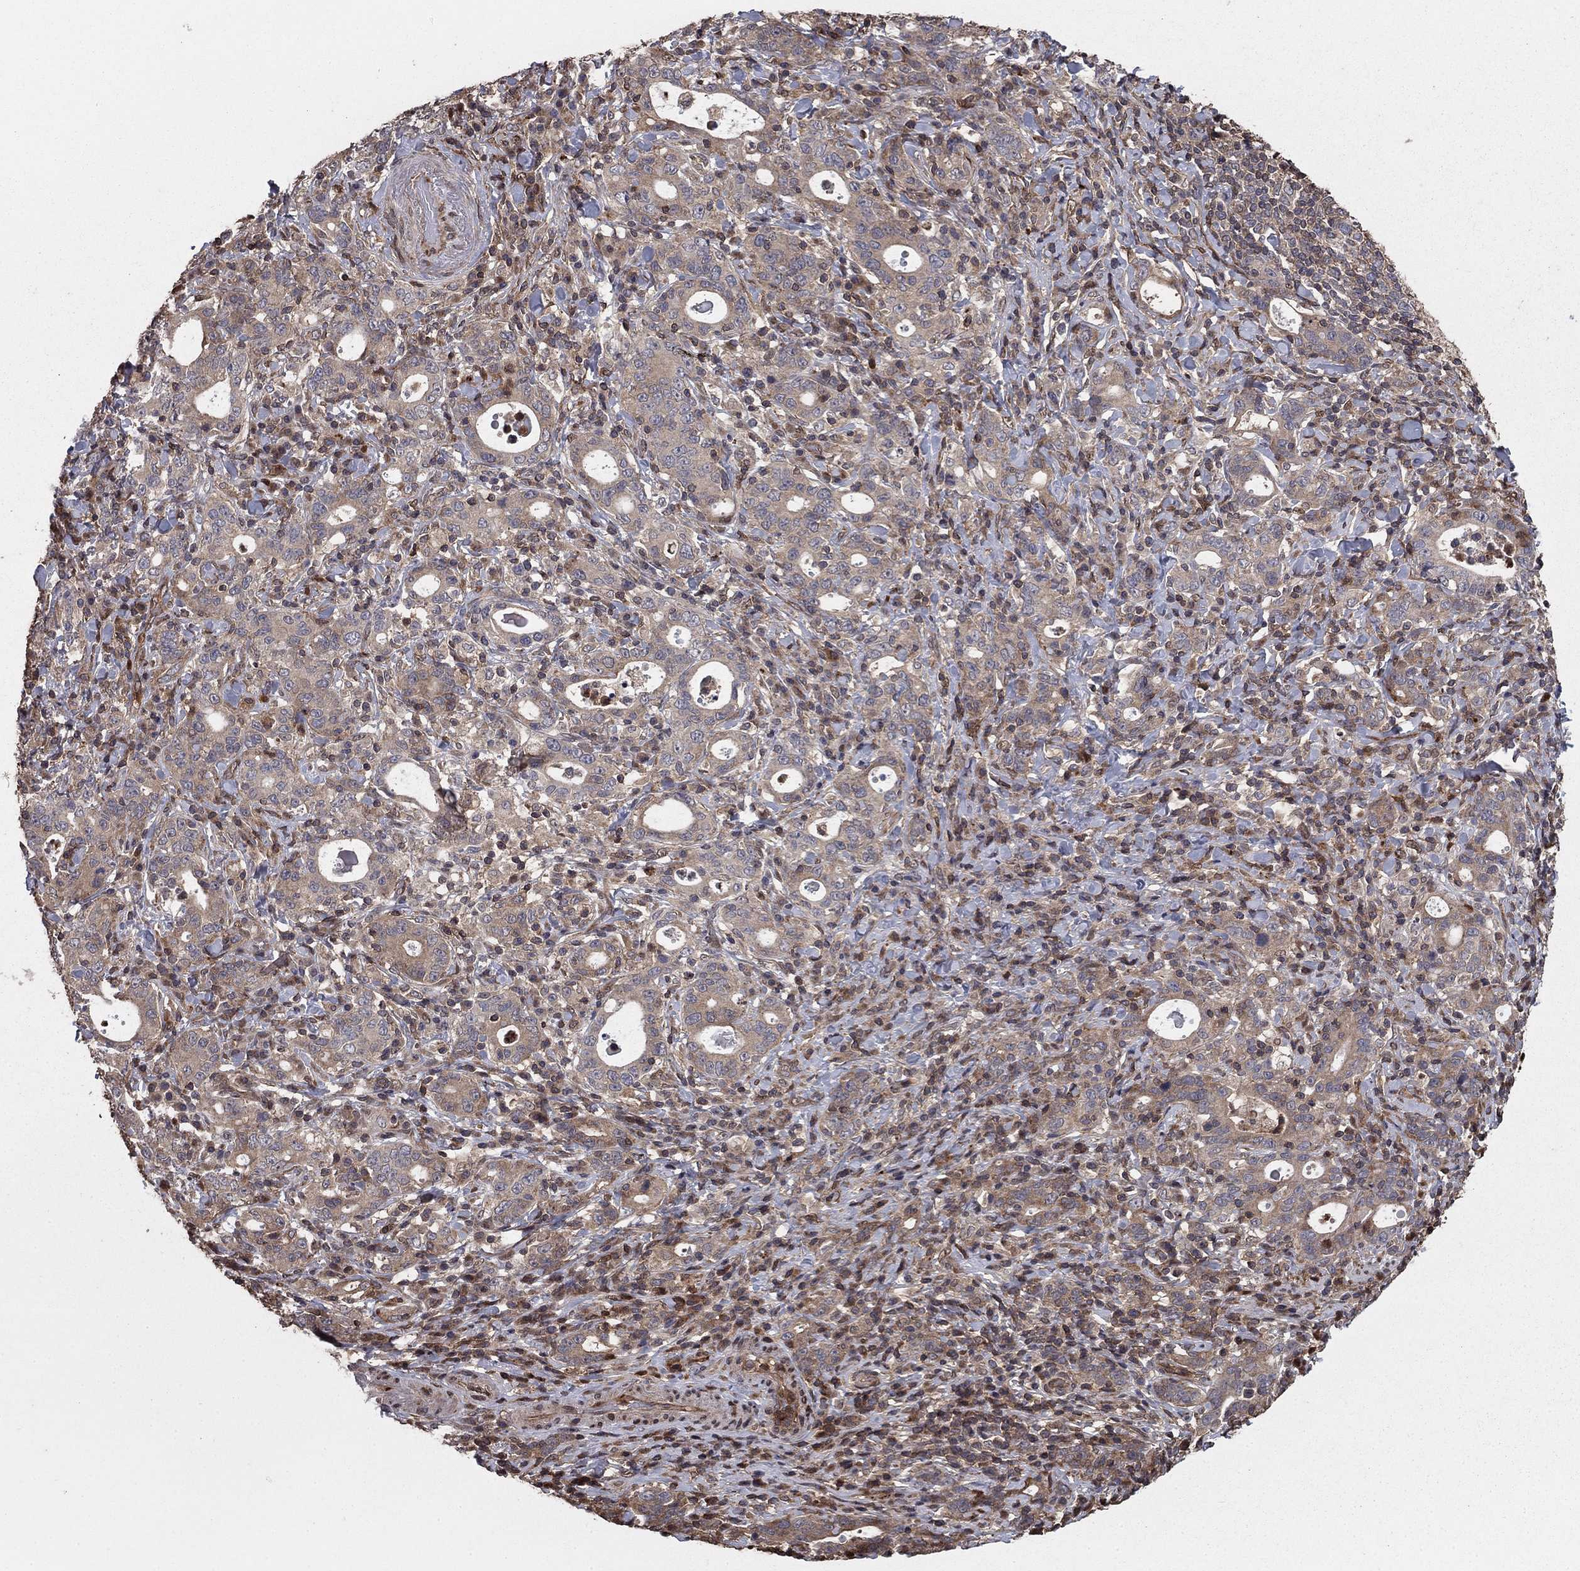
{"staining": {"intensity": "weak", "quantity": "<25%", "location": "cytoplasmic/membranous"}, "tissue": "stomach cancer", "cell_type": "Tumor cells", "image_type": "cancer", "snomed": [{"axis": "morphology", "description": "Adenocarcinoma, NOS"}, {"axis": "topography", "description": "Stomach"}], "caption": "Tumor cells show no significant expression in stomach cancer.", "gene": "GYG1", "patient": {"sex": "male", "age": 79}}